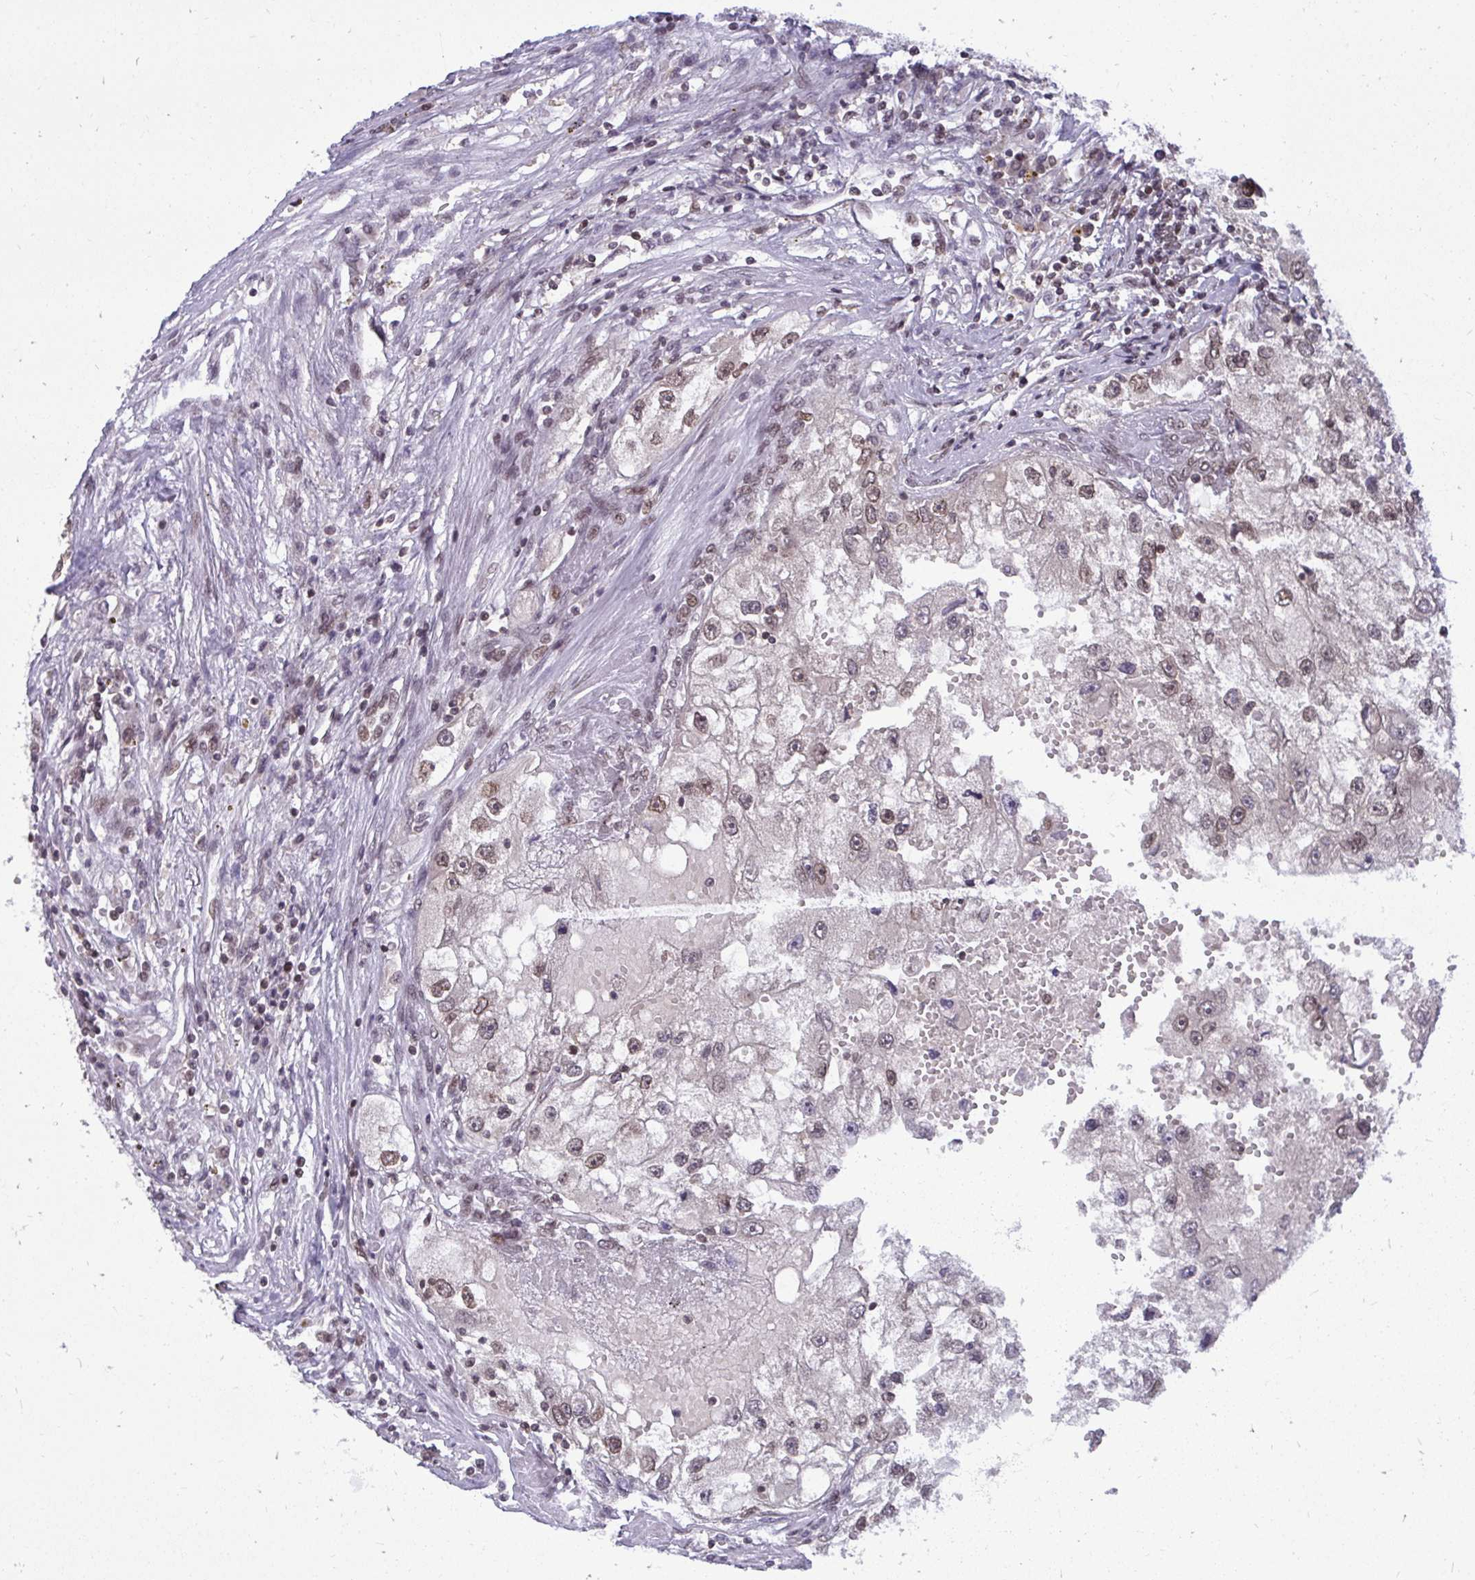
{"staining": {"intensity": "weak", "quantity": "25%-75%", "location": "nuclear"}, "tissue": "renal cancer", "cell_type": "Tumor cells", "image_type": "cancer", "snomed": [{"axis": "morphology", "description": "Adenocarcinoma, NOS"}, {"axis": "topography", "description": "Kidney"}], "caption": "This is a micrograph of IHC staining of adenocarcinoma (renal), which shows weak staining in the nuclear of tumor cells.", "gene": "JPT1", "patient": {"sex": "male", "age": 63}}